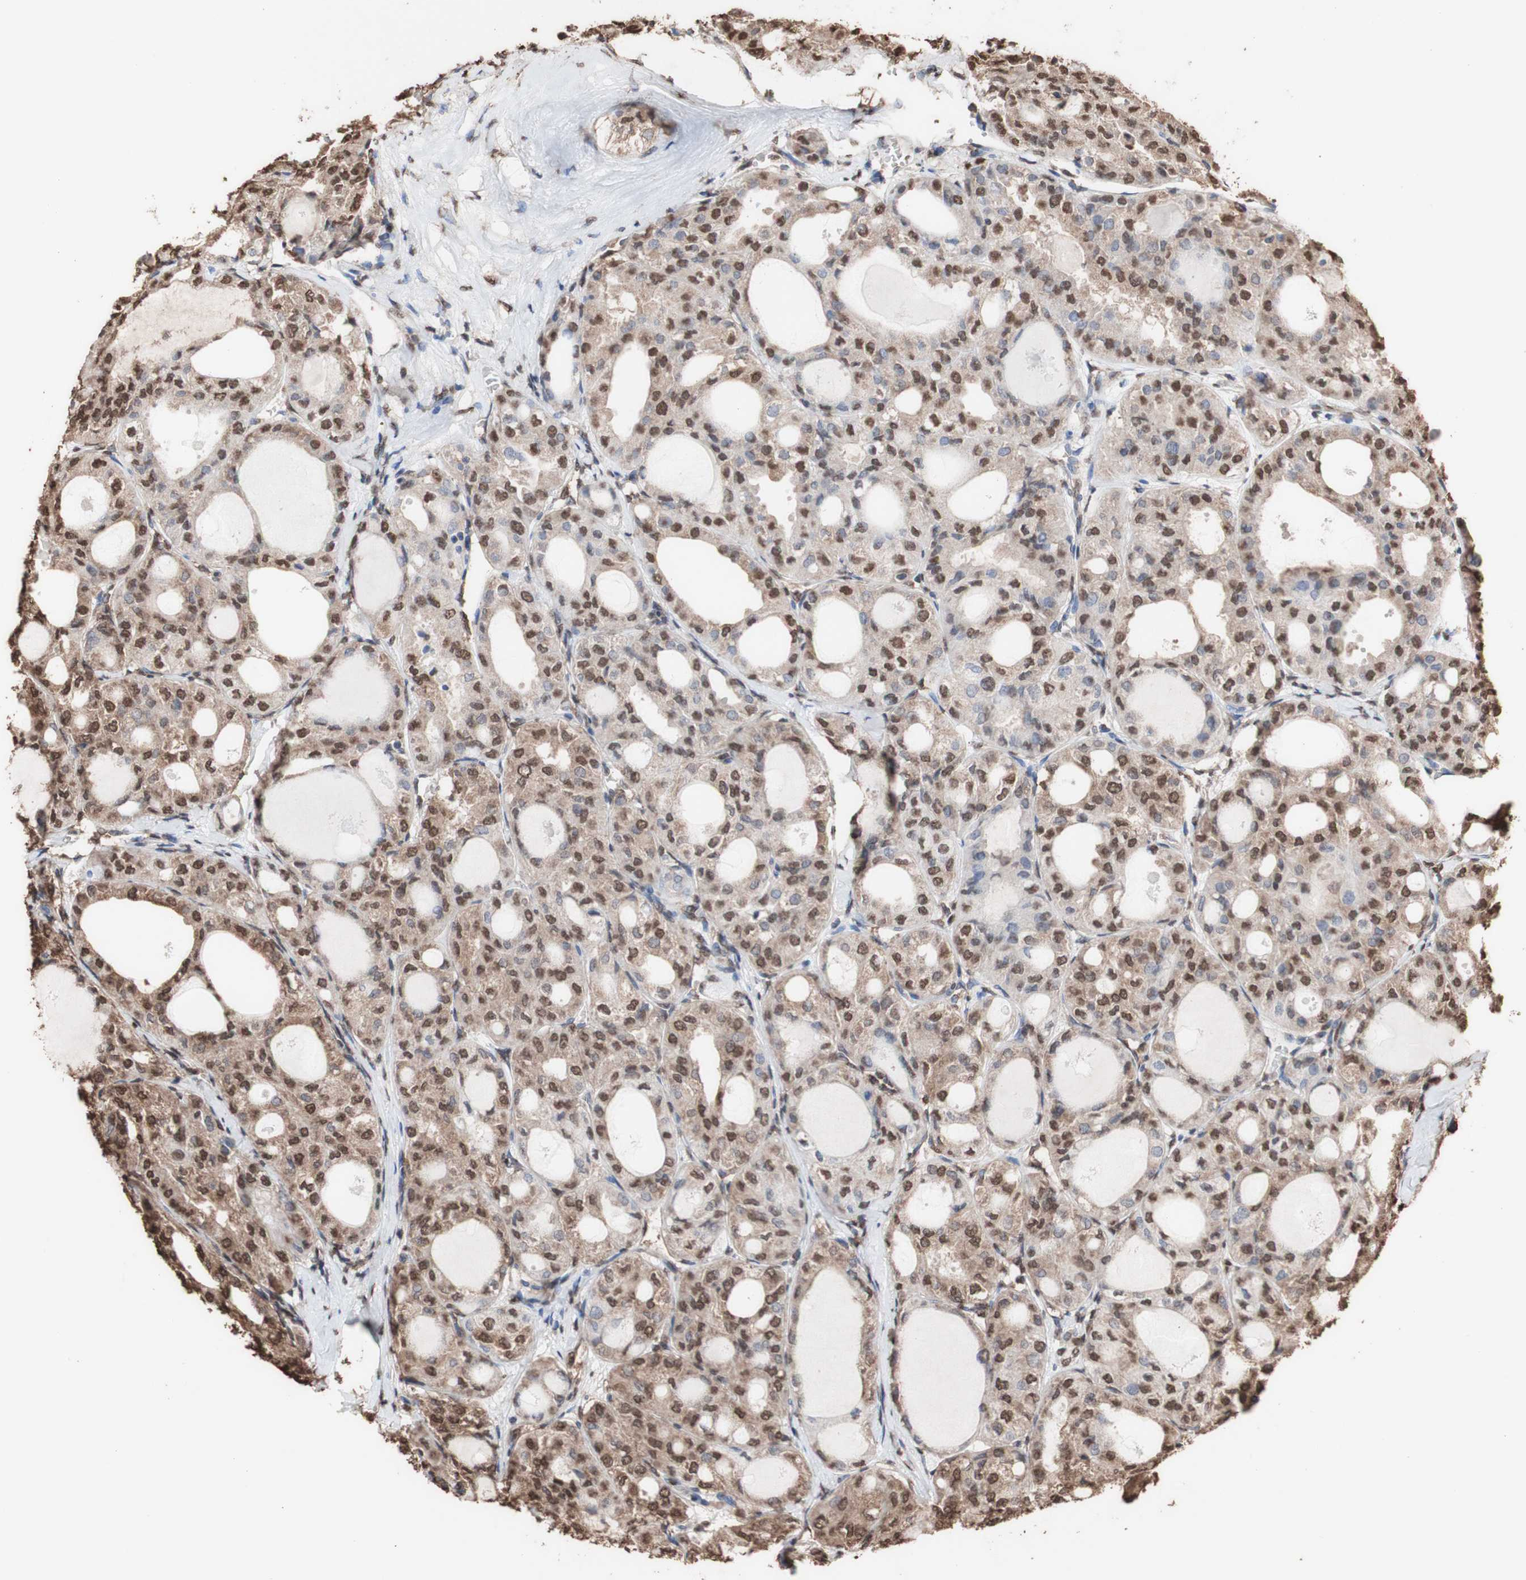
{"staining": {"intensity": "strong", "quantity": ">75%", "location": "cytoplasmic/membranous,nuclear"}, "tissue": "thyroid cancer", "cell_type": "Tumor cells", "image_type": "cancer", "snomed": [{"axis": "morphology", "description": "Follicular adenoma carcinoma, NOS"}, {"axis": "topography", "description": "Thyroid gland"}], "caption": "IHC photomicrograph of neoplastic tissue: thyroid cancer stained using IHC exhibits high levels of strong protein expression localized specifically in the cytoplasmic/membranous and nuclear of tumor cells, appearing as a cytoplasmic/membranous and nuclear brown color.", "gene": "PIDD1", "patient": {"sex": "male", "age": 75}}